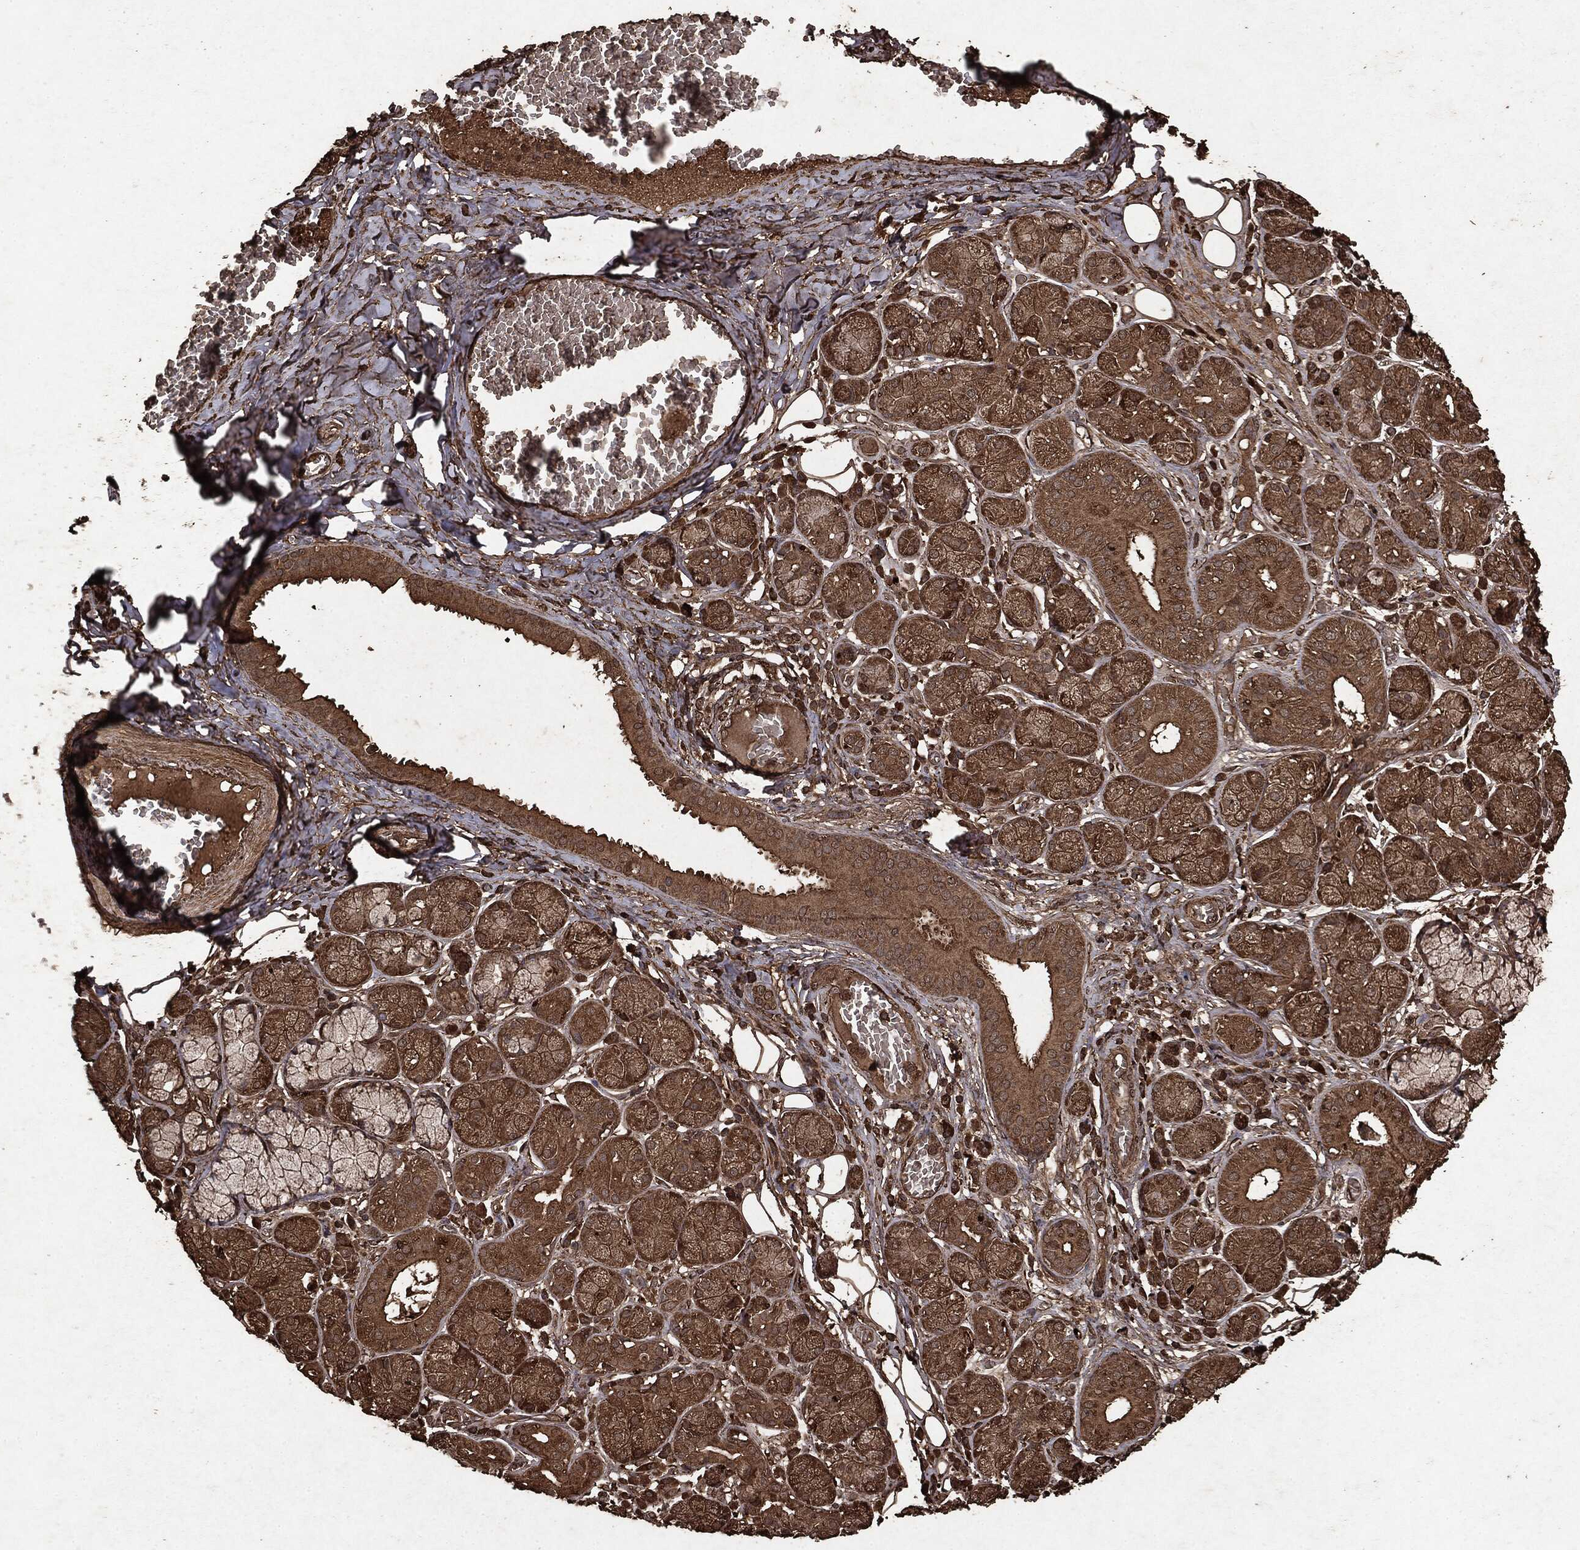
{"staining": {"intensity": "moderate", "quantity": ">75%", "location": "cytoplasmic/membranous"}, "tissue": "salivary gland", "cell_type": "Glandular cells", "image_type": "normal", "snomed": [{"axis": "morphology", "description": "Normal tissue, NOS"}, {"axis": "topography", "description": "Salivary gland"}], "caption": "The micrograph demonstrates staining of unremarkable salivary gland, revealing moderate cytoplasmic/membranous protein positivity (brown color) within glandular cells. The protein of interest is shown in brown color, while the nuclei are stained blue.", "gene": "ARAF", "patient": {"sex": "male", "age": 71}}